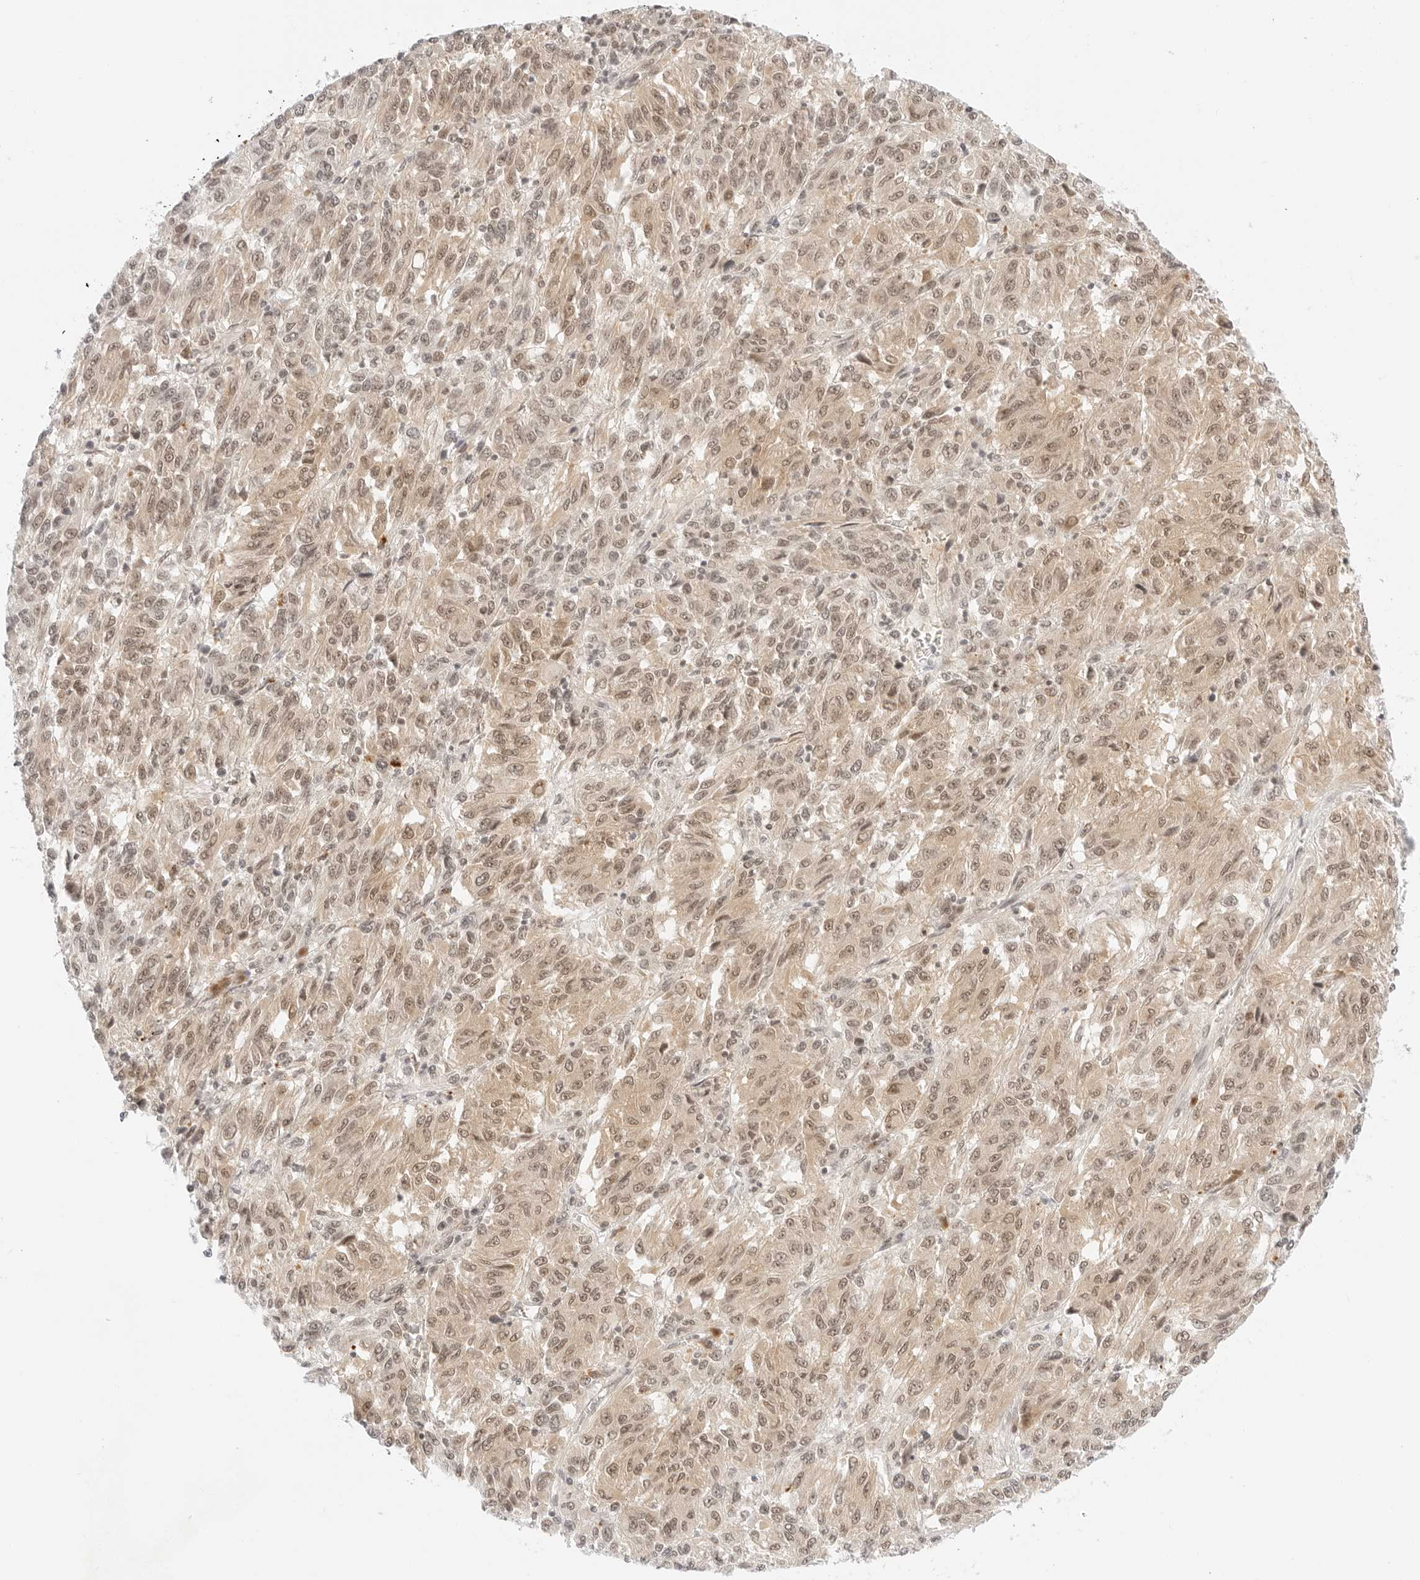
{"staining": {"intensity": "weak", "quantity": ">75%", "location": "cytoplasmic/membranous,nuclear"}, "tissue": "melanoma", "cell_type": "Tumor cells", "image_type": "cancer", "snomed": [{"axis": "morphology", "description": "Malignant melanoma, Metastatic site"}, {"axis": "topography", "description": "Lung"}], "caption": "A photomicrograph of malignant melanoma (metastatic site) stained for a protein exhibits weak cytoplasmic/membranous and nuclear brown staining in tumor cells. (Stains: DAB (3,3'-diaminobenzidine) in brown, nuclei in blue, Microscopy: brightfield microscopy at high magnification).", "gene": "POLR3C", "patient": {"sex": "male", "age": 64}}